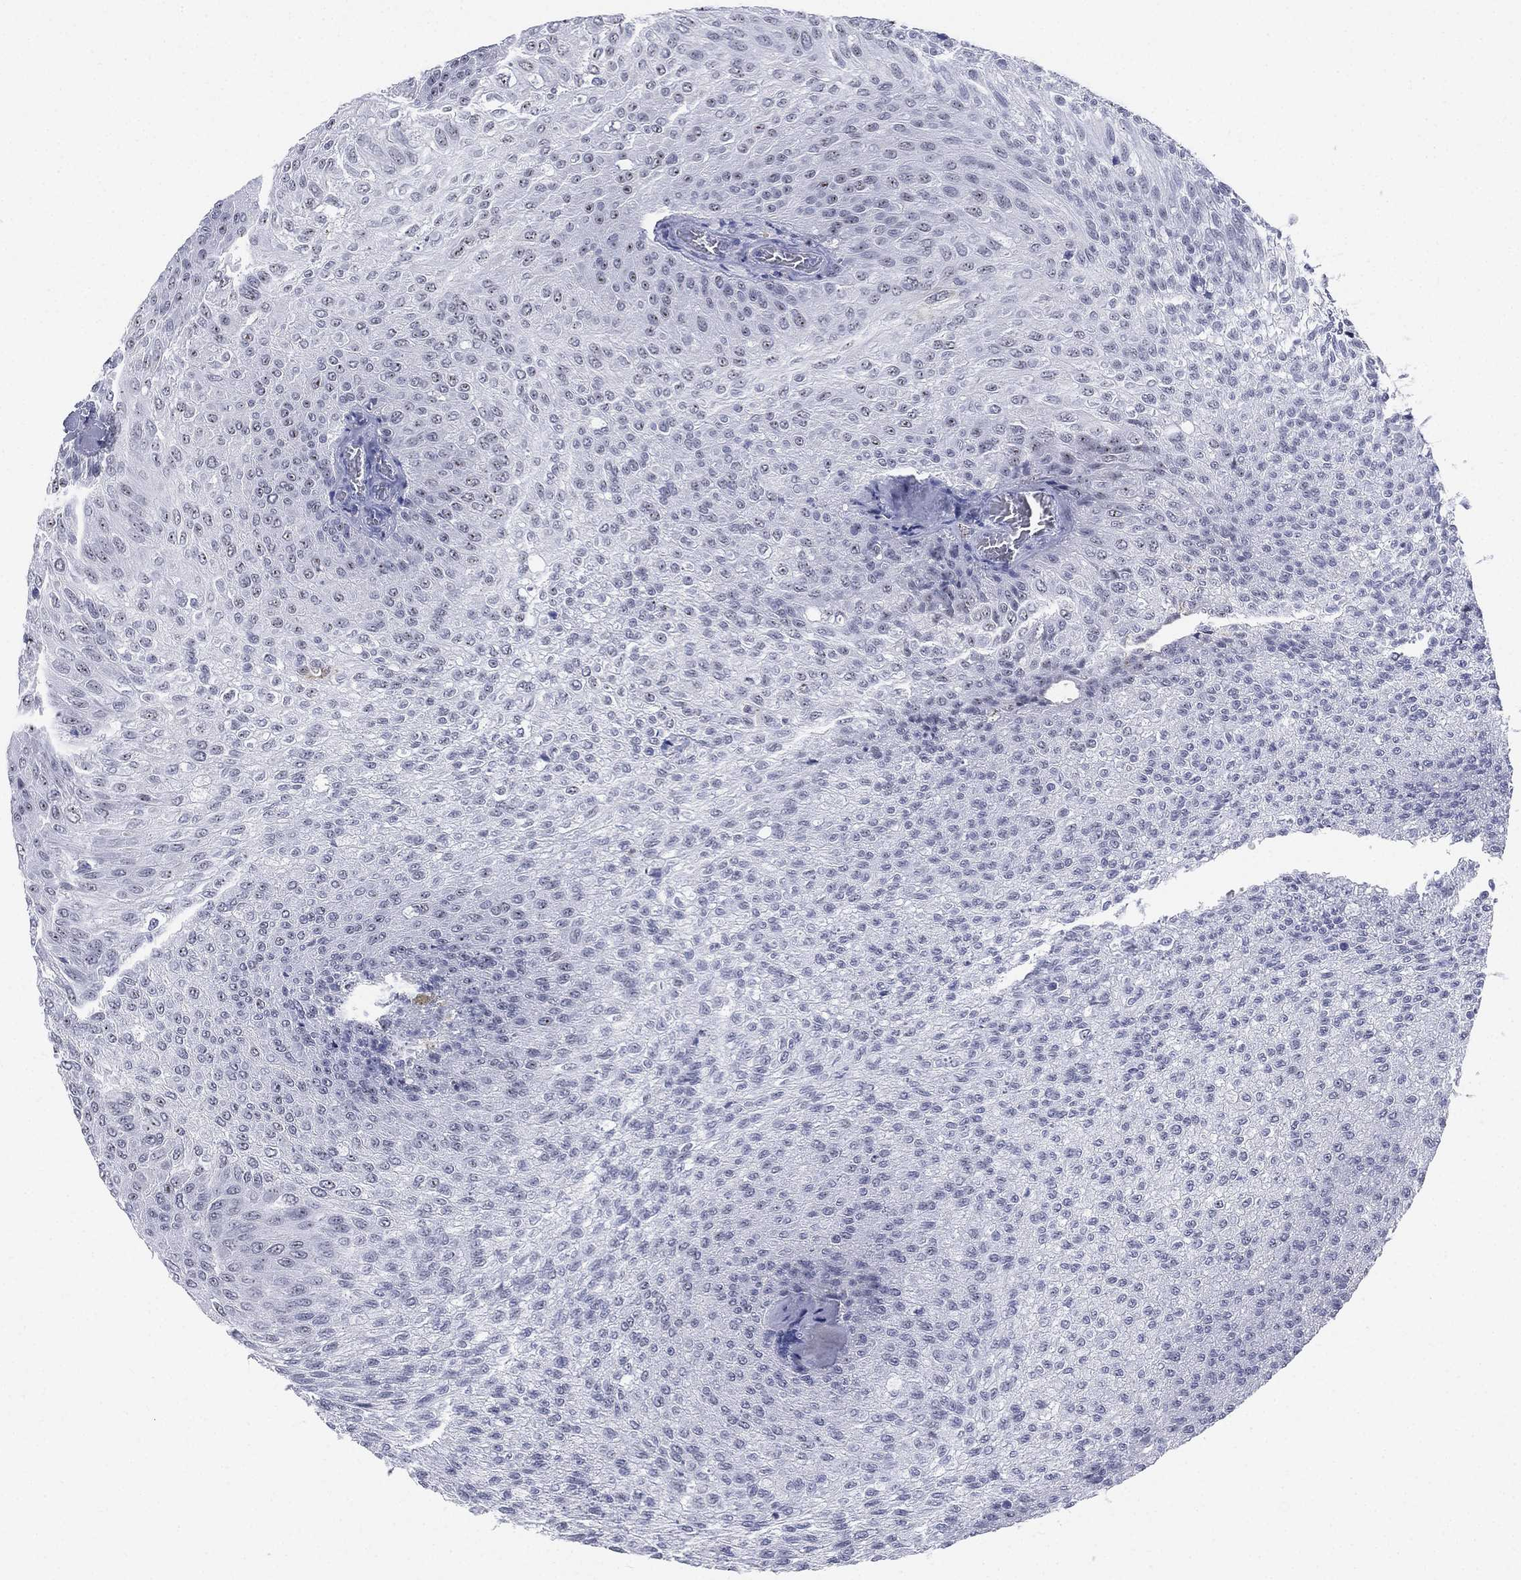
{"staining": {"intensity": "negative", "quantity": "none", "location": "none"}, "tissue": "urothelial cancer", "cell_type": "Tumor cells", "image_type": "cancer", "snomed": [{"axis": "morphology", "description": "Urothelial carcinoma, Low grade"}, {"axis": "topography", "description": "Ureter, NOS"}, {"axis": "topography", "description": "Urinary bladder"}], "caption": "Tumor cells show no significant staining in urothelial cancer. Brightfield microscopy of immunohistochemistry stained with DAB (3,3'-diaminobenzidine) (brown) and hematoxylin (blue), captured at high magnification.", "gene": "CD22", "patient": {"sex": "male", "age": 78}}